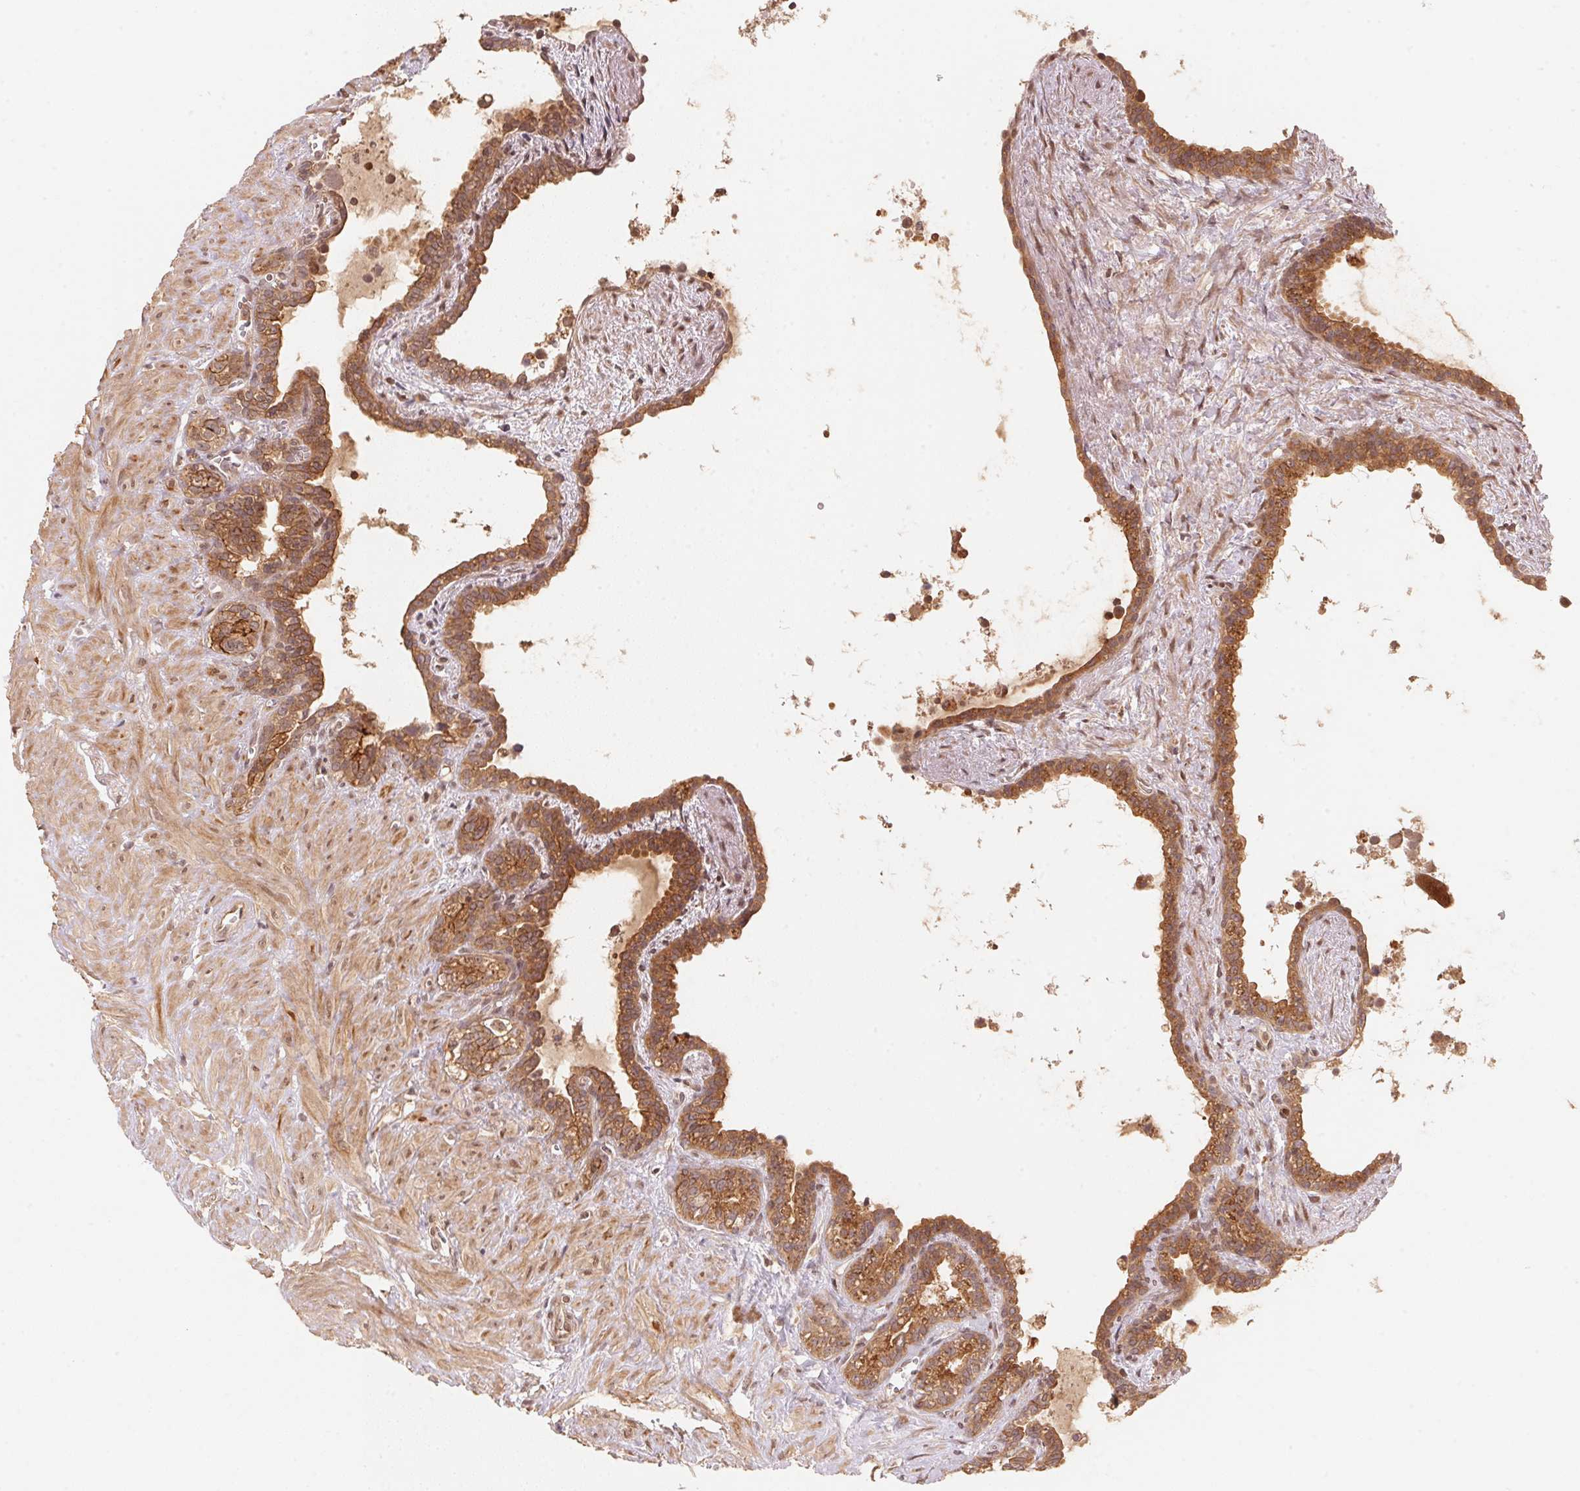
{"staining": {"intensity": "moderate", "quantity": ">75%", "location": "cytoplasmic/membranous,nuclear"}, "tissue": "seminal vesicle", "cell_type": "Glandular cells", "image_type": "normal", "snomed": [{"axis": "morphology", "description": "Normal tissue, NOS"}, {"axis": "topography", "description": "Seminal veicle"}], "caption": "Moderate cytoplasmic/membranous,nuclear positivity for a protein is appreciated in approximately >75% of glandular cells of unremarkable seminal vesicle using IHC.", "gene": "CCDC102B", "patient": {"sex": "male", "age": 76}}